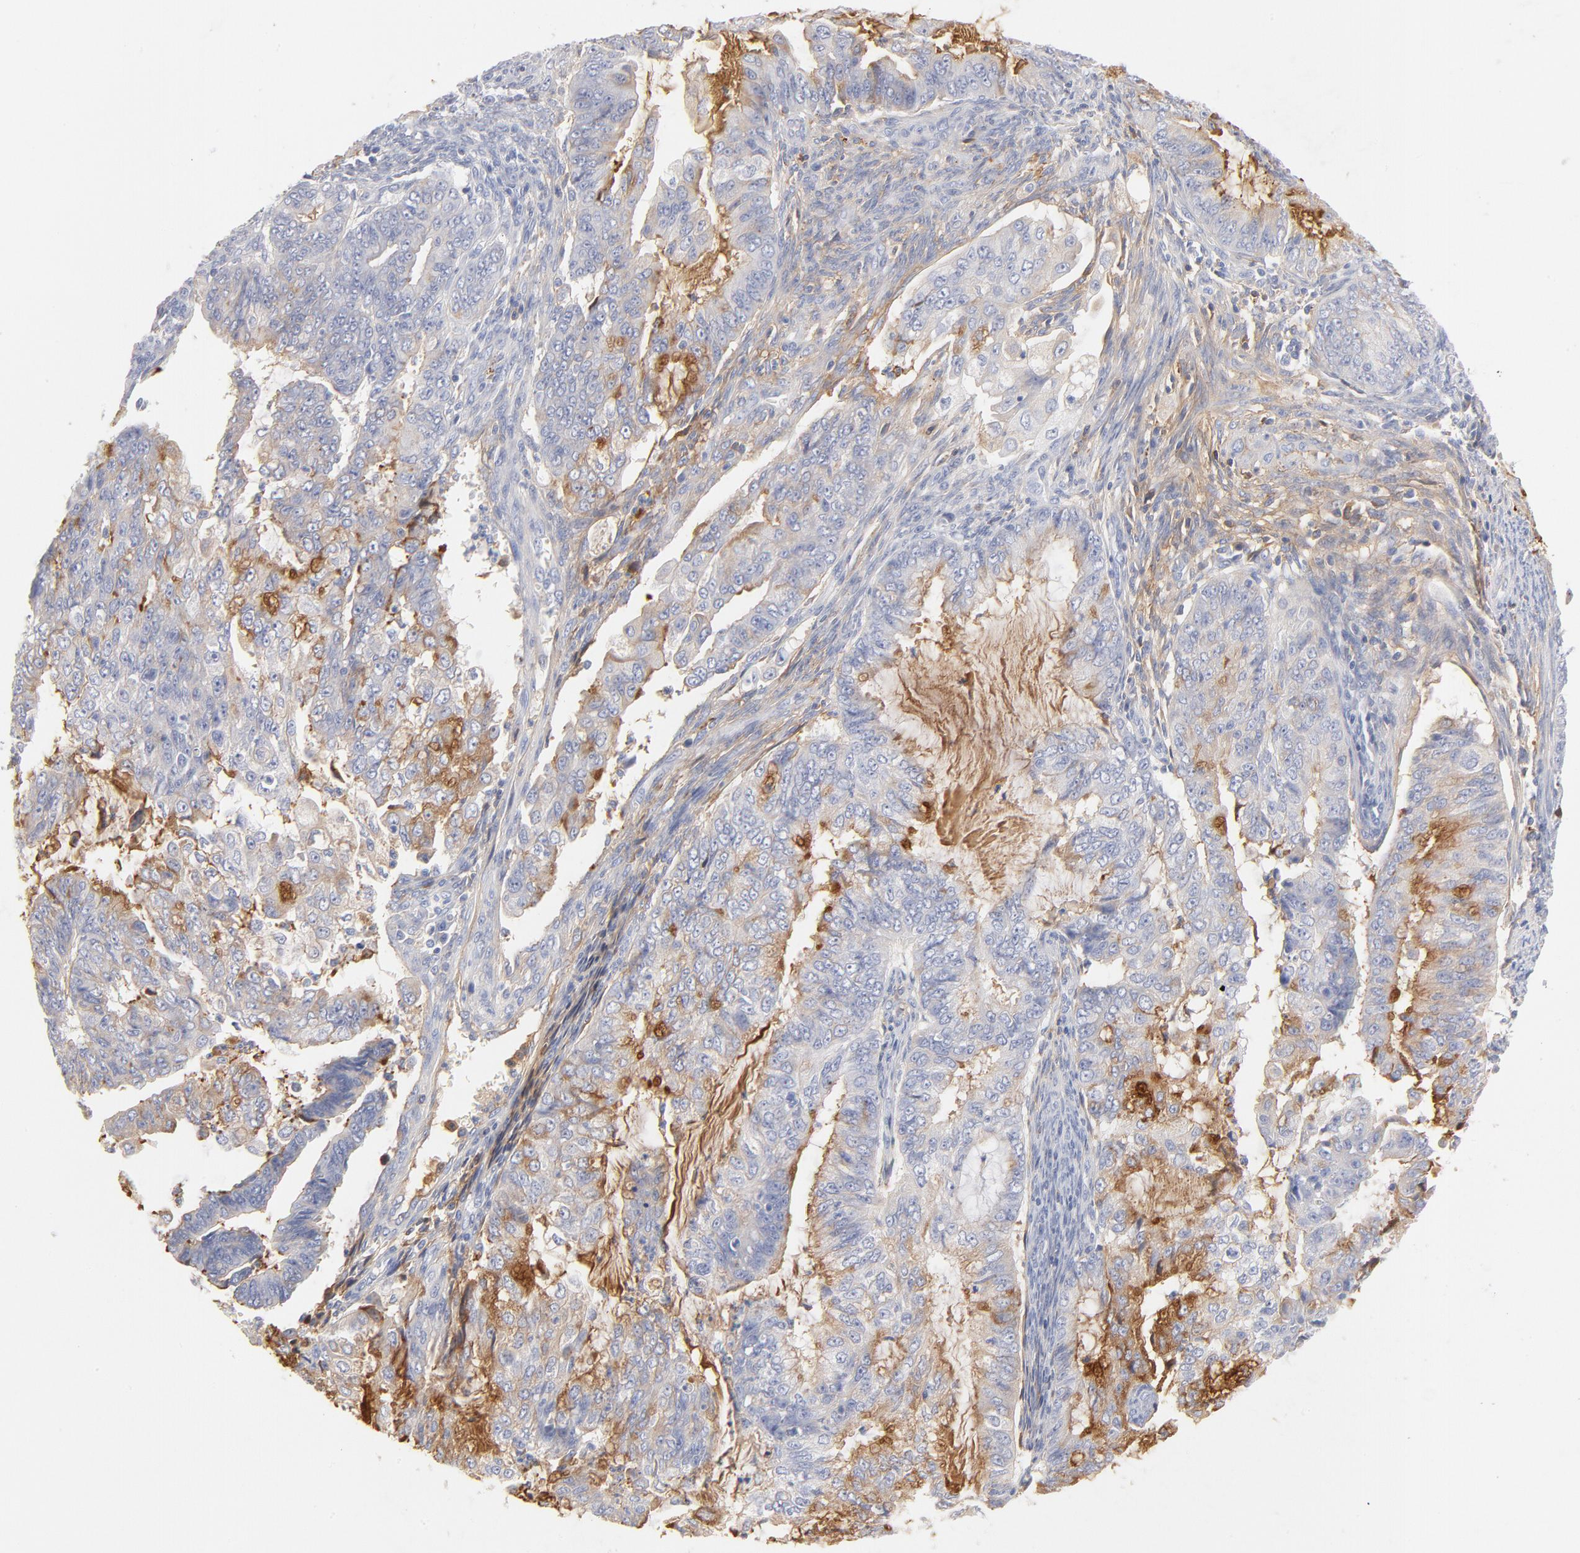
{"staining": {"intensity": "moderate", "quantity": "25%-75%", "location": "cytoplasmic/membranous"}, "tissue": "endometrial cancer", "cell_type": "Tumor cells", "image_type": "cancer", "snomed": [{"axis": "morphology", "description": "Adenocarcinoma, NOS"}, {"axis": "topography", "description": "Endometrium"}], "caption": "Protein analysis of endometrial cancer tissue shows moderate cytoplasmic/membranous staining in about 25%-75% of tumor cells. (DAB (3,3'-diaminobenzidine) = brown stain, brightfield microscopy at high magnification).", "gene": "C3", "patient": {"sex": "female", "age": 75}}